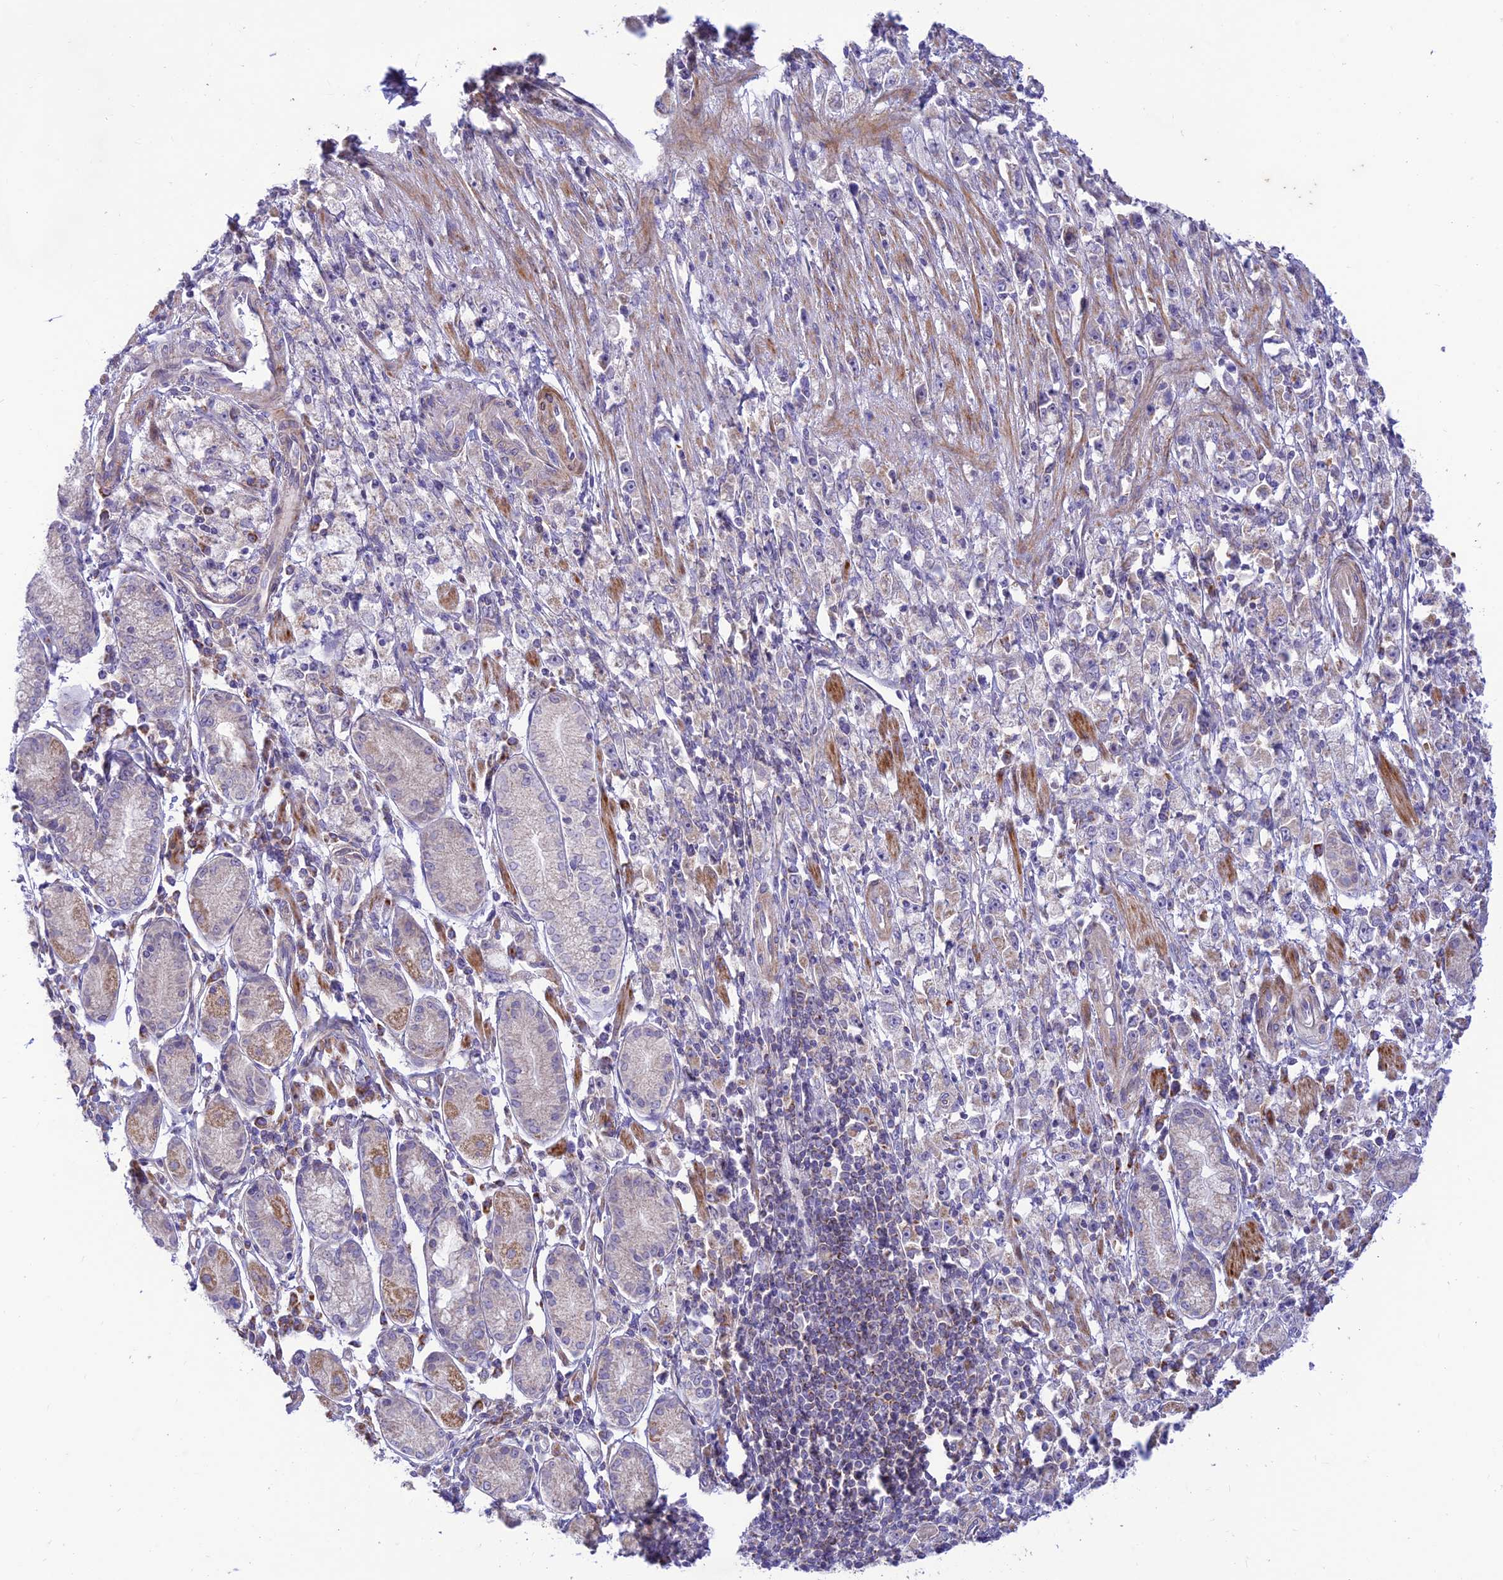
{"staining": {"intensity": "negative", "quantity": "none", "location": "none"}, "tissue": "stomach cancer", "cell_type": "Tumor cells", "image_type": "cancer", "snomed": [{"axis": "morphology", "description": "Adenocarcinoma, NOS"}, {"axis": "topography", "description": "Stomach"}], "caption": "DAB (3,3'-diaminobenzidine) immunohistochemical staining of human stomach cancer shows no significant expression in tumor cells. (Immunohistochemistry, brightfield microscopy, high magnification).", "gene": "FAM186B", "patient": {"sex": "female", "age": 59}}